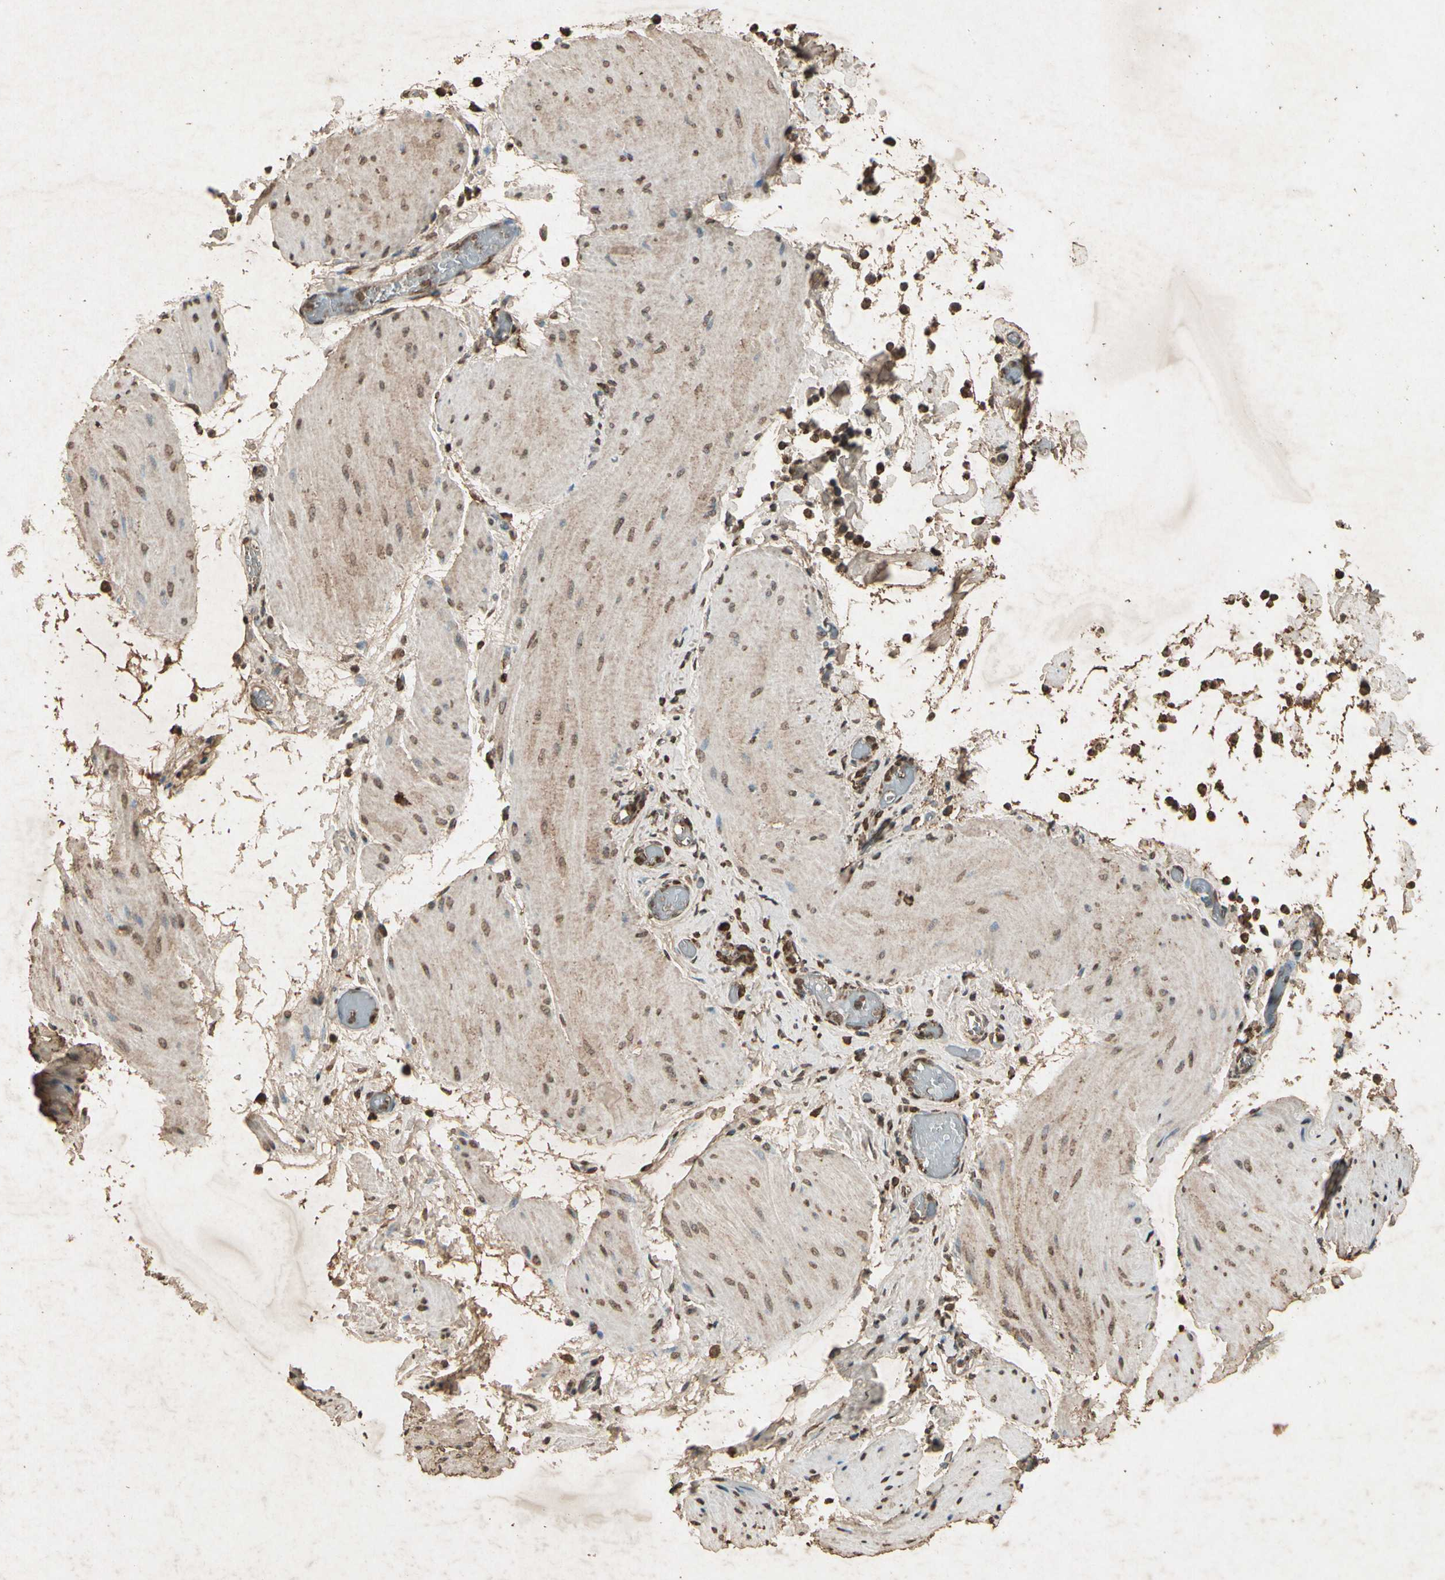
{"staining": {"intensity": "moderate", "quantity": "25%-75%", "location": "cytoplasmic/membranous"}, "tissue": "smooth muscle", "cell_type": "Smooth muscle cells", "image_type": "normal", "snomed": [{"axis": "morphology", "description": "Normal tissue, NOS"}, {"axis": "topography", "description": "Smooth muscle"}, {"axis": "topography", "description": "Colon"}], "caption": "A brown stain shows moderate cytoplasmic/membranous expression of a protein in smooth muscle cells of normal human smooth muscle.", "gene": "GC", "patient": {"sex": "male", "age": 67}}